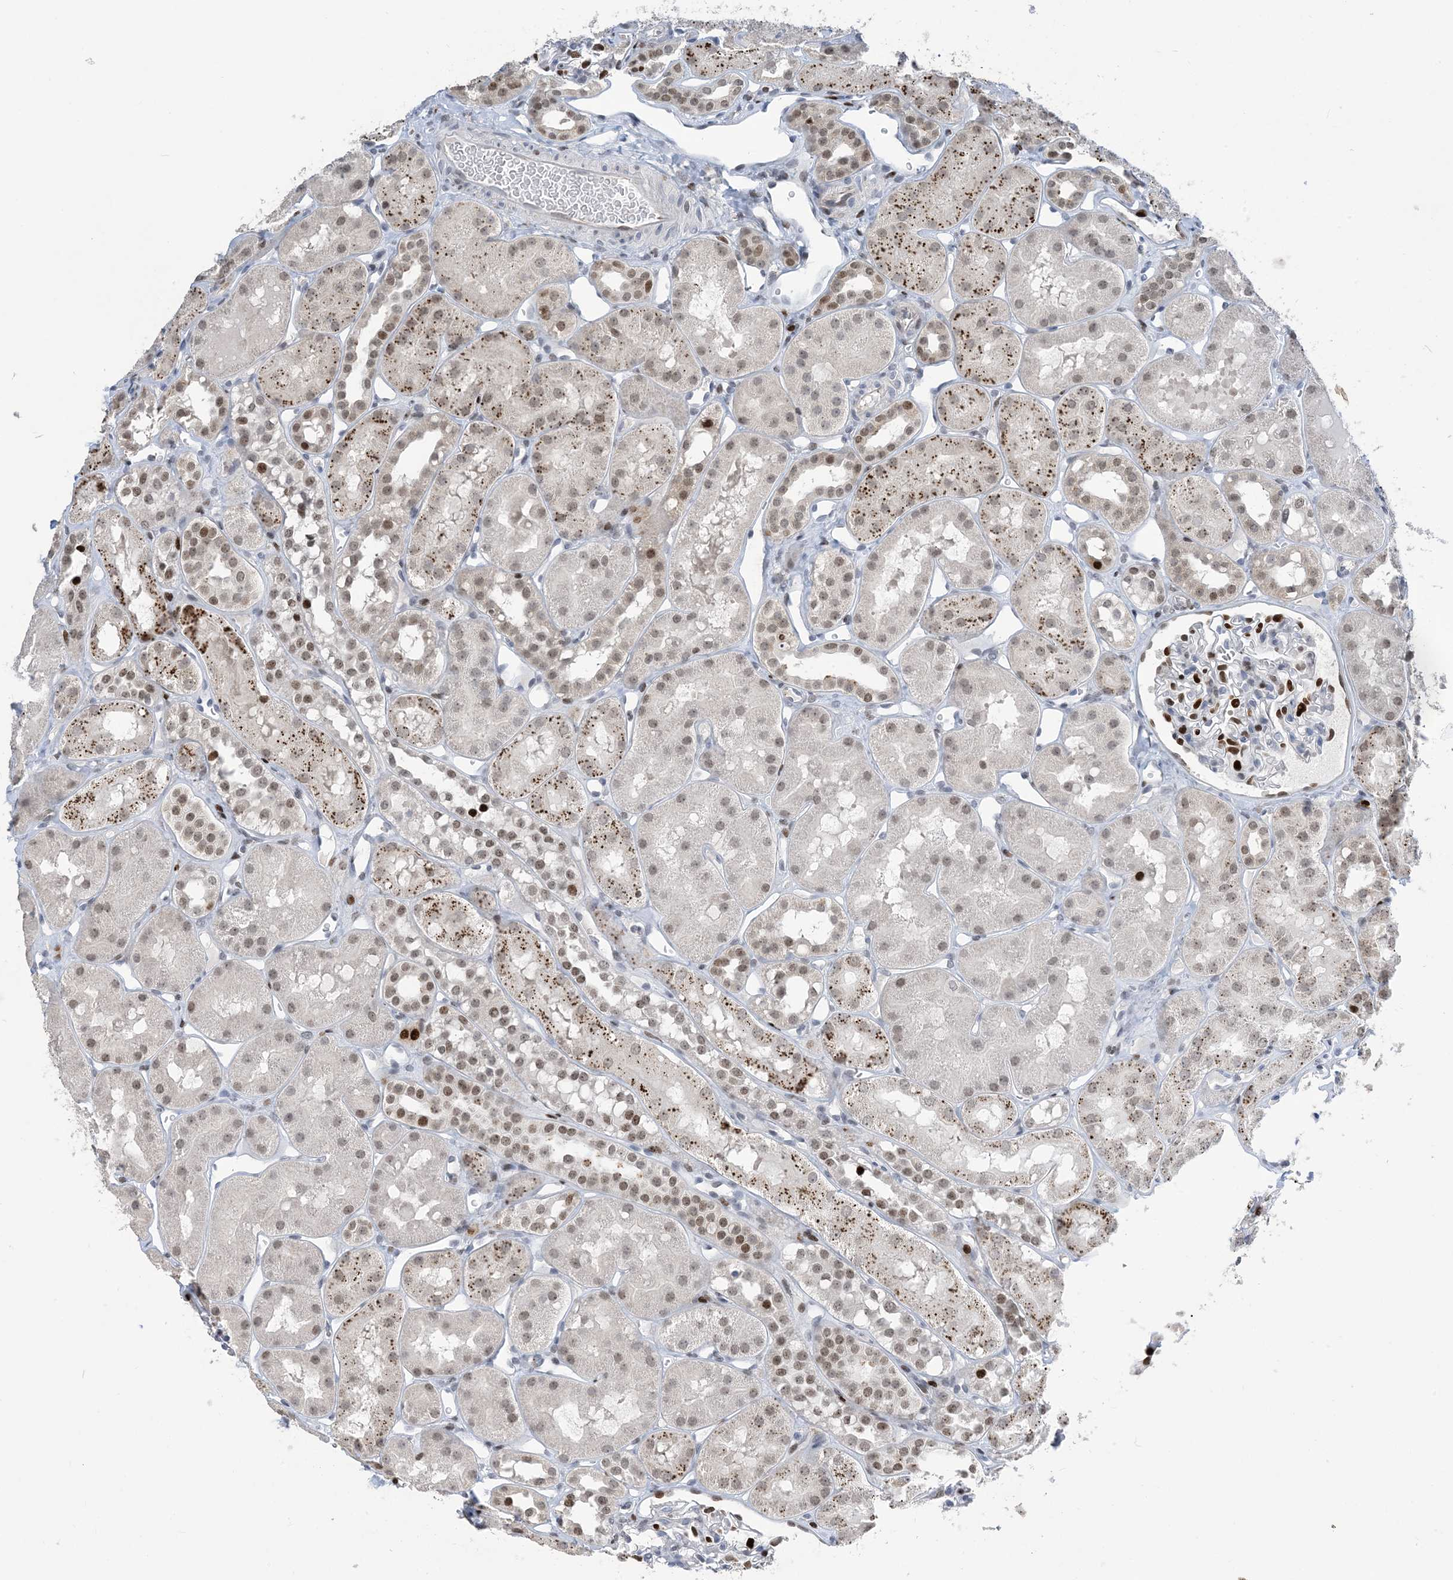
{"staining": {"intensity": "strong", "quantity": "25%-75%", "location": "nuclear"}, "tissue": "kidney", "cell_type": "Cells in glomeruli", "image_type": "normal", "snomed": [{"axis": "morphology", "description": "Normal tissue, NOS"}, {"axis": "topography", "description": "Kidney"}], "caption": "Immunohistochemistry (IHC) staining of unremarkable kidney, which shows high levels of strong nuclear positivity in about 25%-75% of cells in glomeruli indicating strong nuclear protein staining. The staining was performed using DAB (3,3'-diaminobenzidine) (brown) for protein detection and nuclei were counterstained in hematoxylin (blue).", "gene": "SLC25A53", "patient": {"sex": "male", "age": 16}}